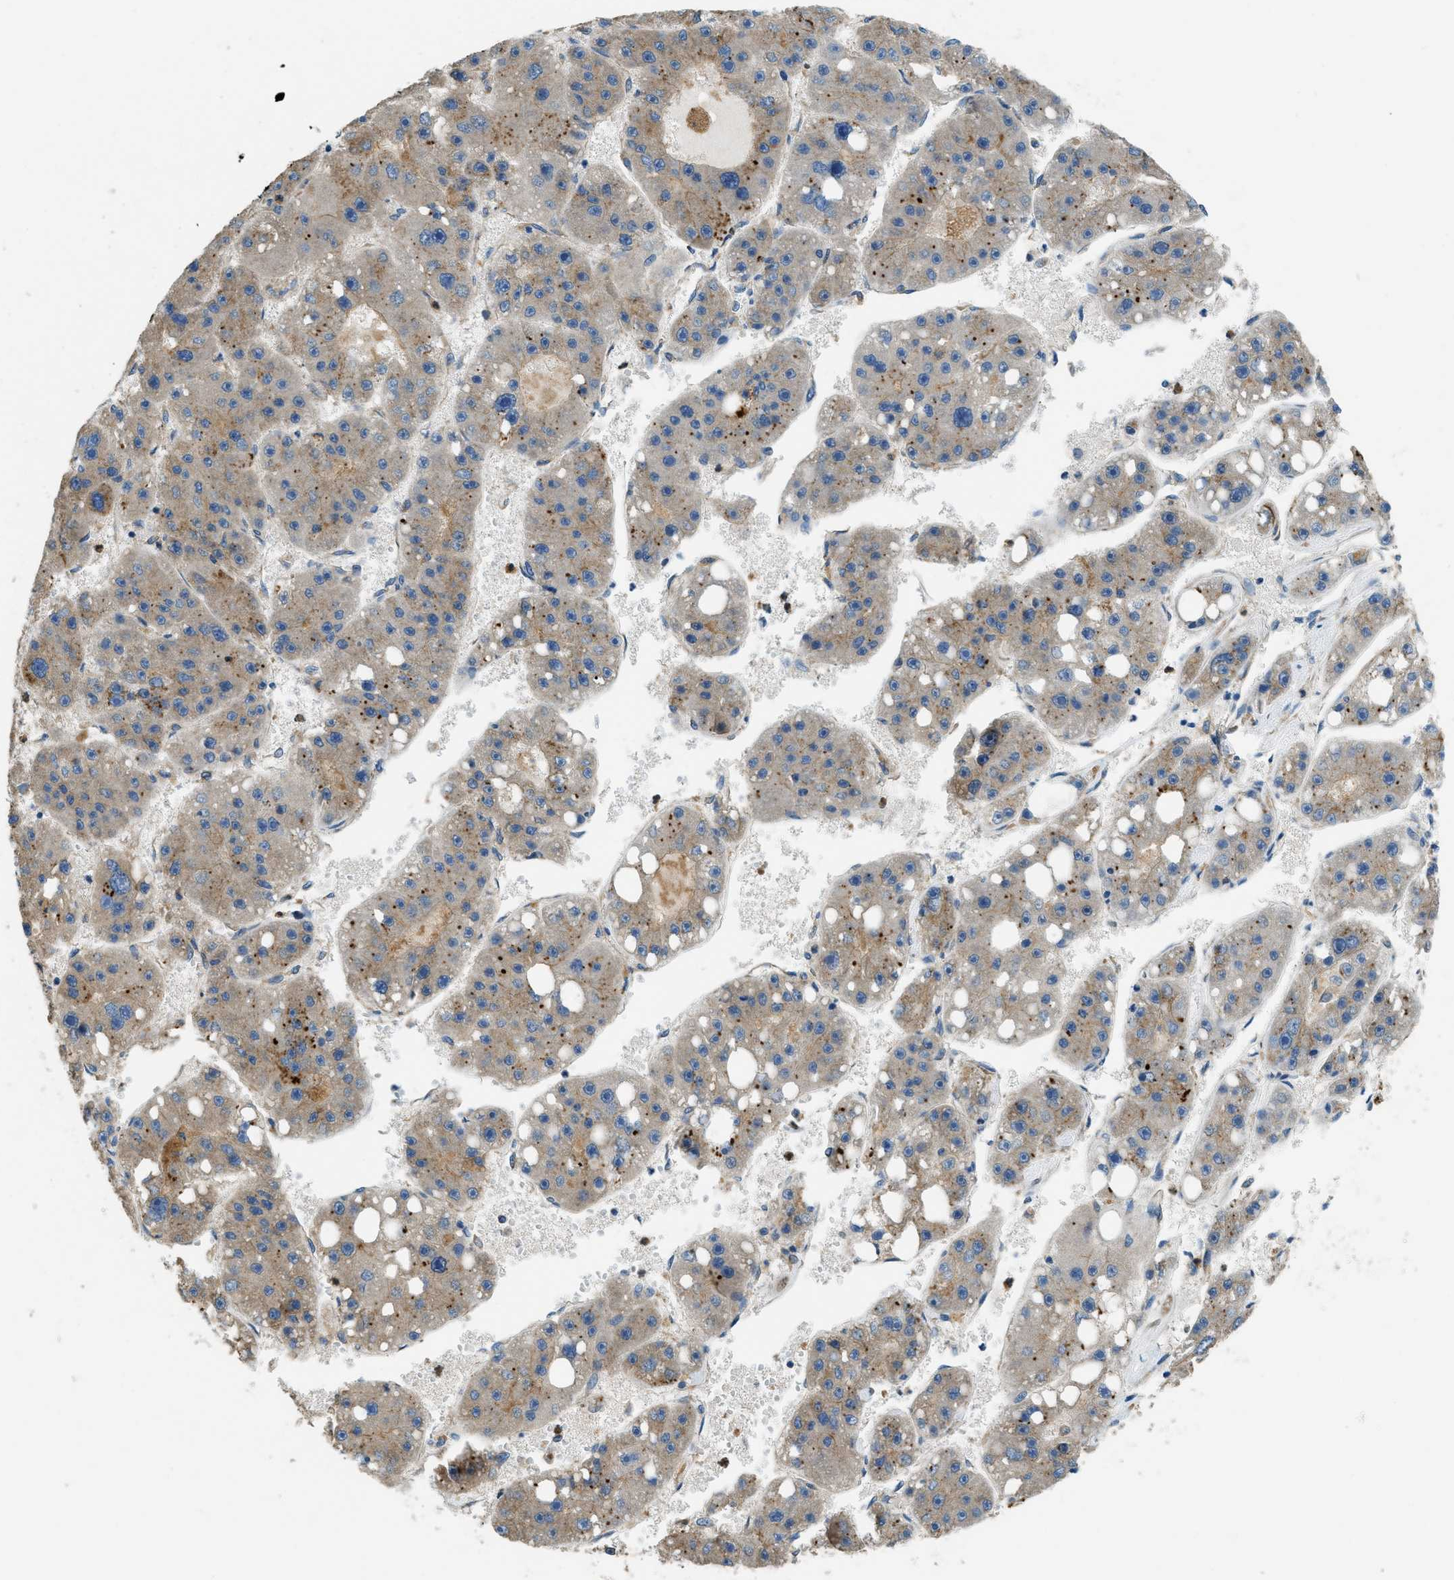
{"staining": {"intensity": "weak", "quantity": ">75%", "location": "cytoplasmic/membranous"}, "tissue": "liver cancer", "cell_type": "Tumor cells", "image_type": "cancer", "snomed": [{"axis": "morphology", "description": "Carcinoma, Hepatocellular, NOS"}, {"axis": "topography", "description": "Liver"}], "caption": "Liver cancer was stained to show a protein in brown. There is low levels of weak cytoplasmic/membranous positivity in approximately >75% of tumor cells. (DAB = brown stain, brightfield microscopy at high magnification).", "gene": "GIMAP8", "patient": {"sex": "female", "age": 61}}